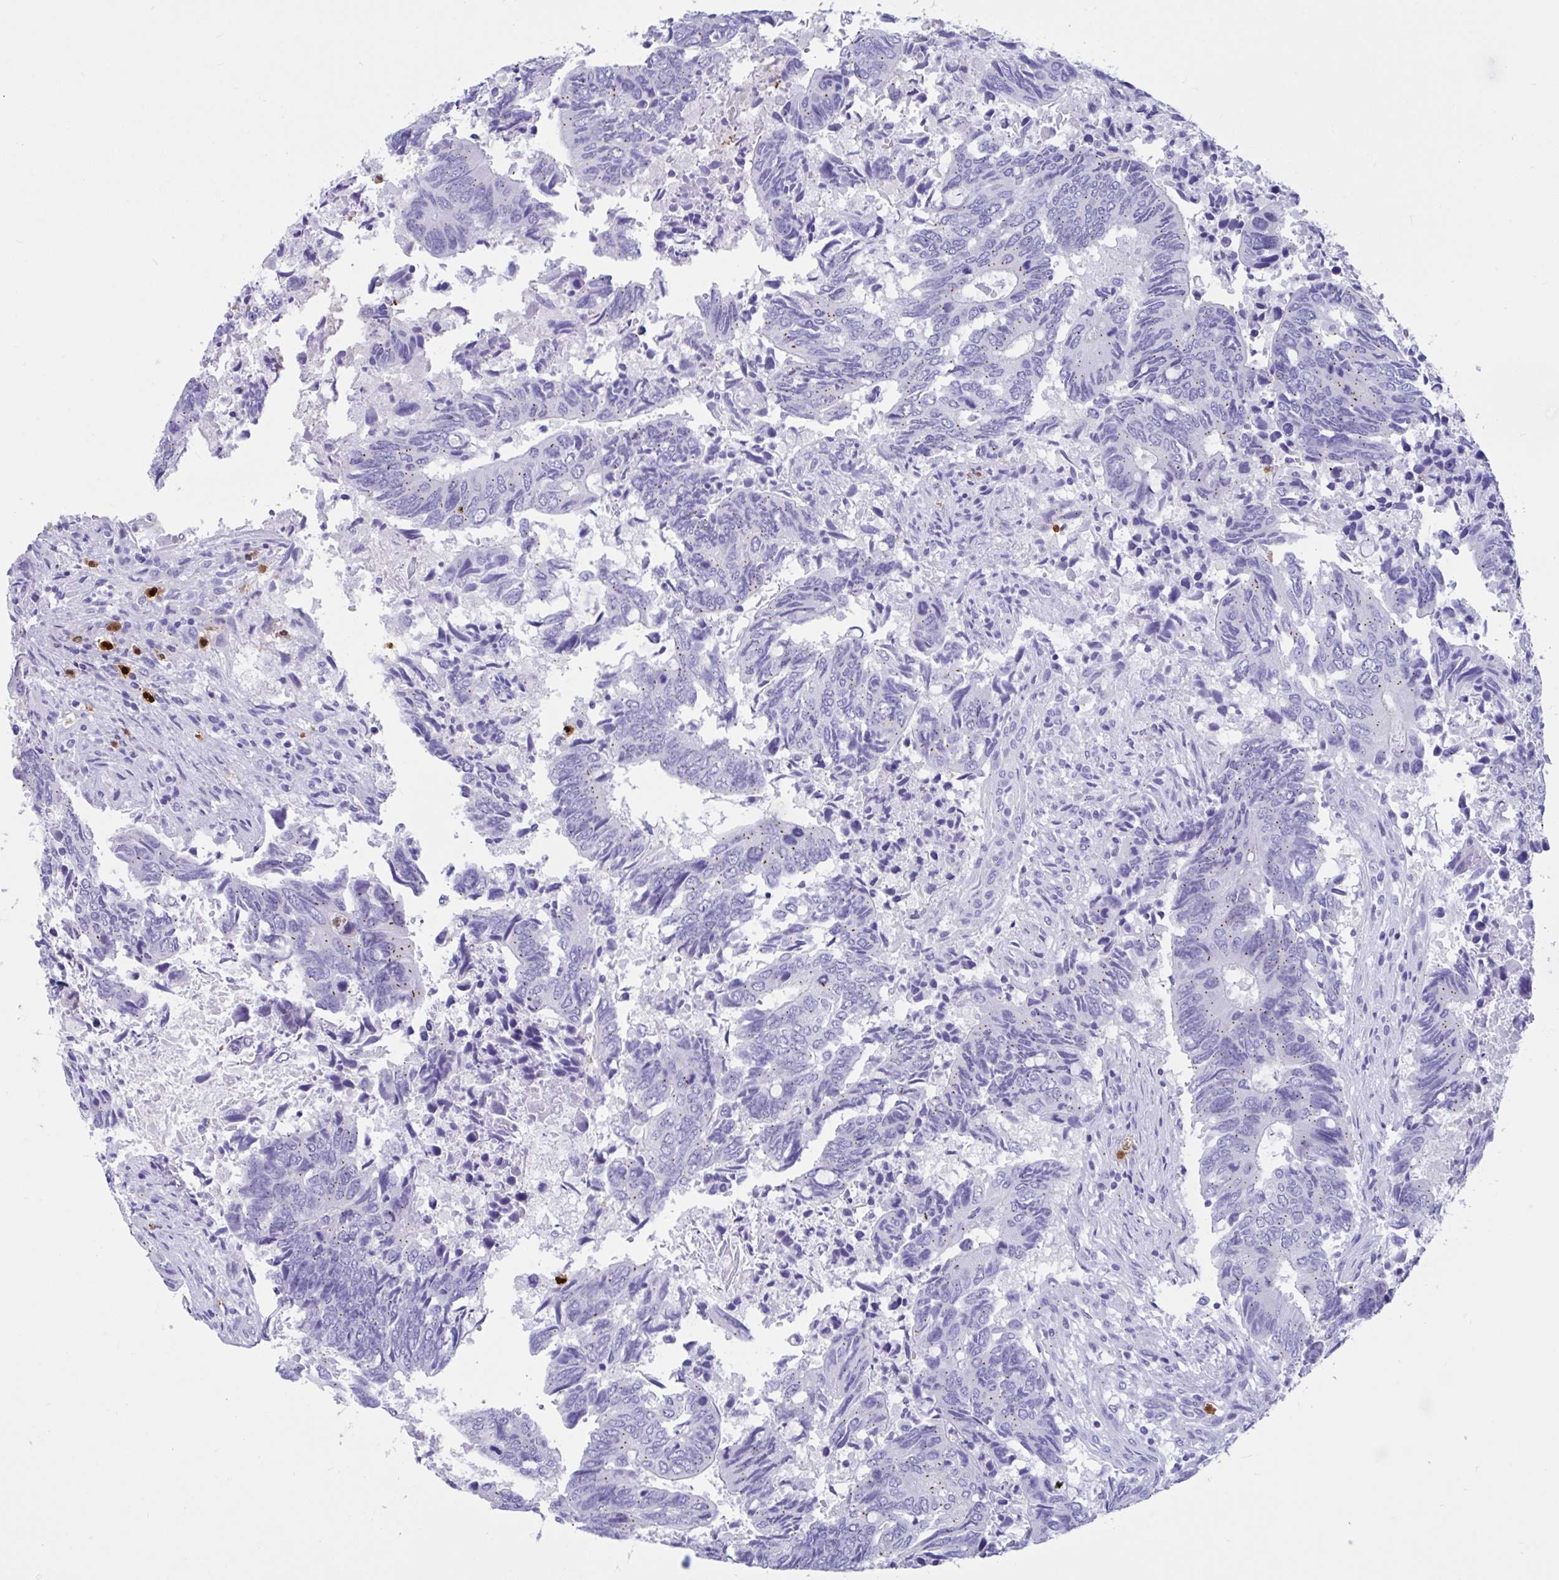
{"staining": {"intensity": "moderate", "quantity": "25%-75%", "location": "cytoplasmic/membranous"}, "tissue": "colorectal cancer", "cell_type": "Tumor cells", "image_type": "cancer", "snomed": [{"axis": "morphology", "description": "Adenocarcinoma, NOS"}, {"axis": "topography", "description": "Colon"}], "caption": "About 25%-75% of tumor cells in colorectal cancer reveal moderate cytoplasmic/membranous protein expression as visualized by brown immunohistochemical staining.", "gene": "RNASE3", "patient": {"sex": "male", "age": 87}}